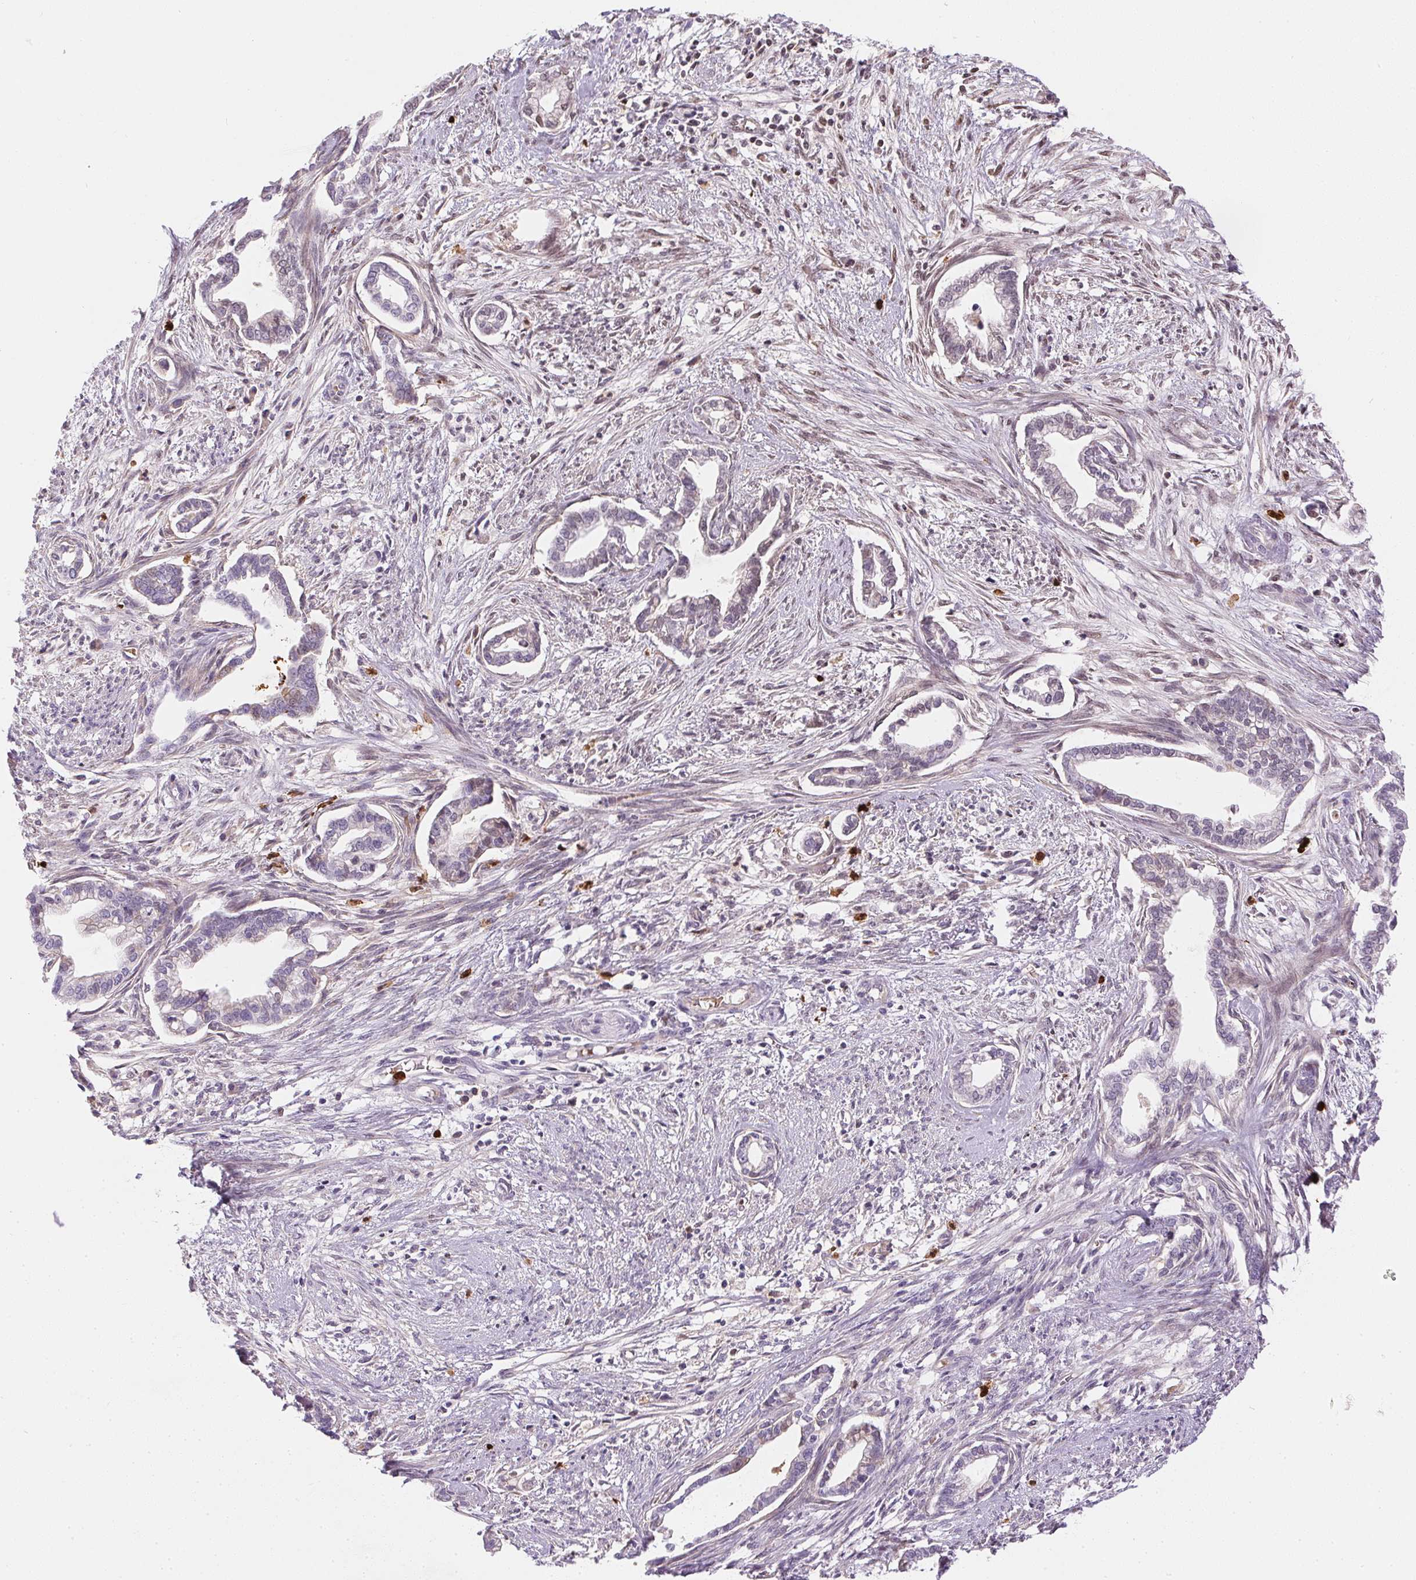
{"staining": {"intensity": "weak", "quantity": "25%-75%", "location": "nuclear"}, "tissue": "cervical cancer", "cell_type": "Tumor cells", "image_type": "cancer", "snomed": [{"axis": "morphology", "description": "Adenocarcinoma, NOS"}, {"axis": "topography", "description": "Cervix"}], "caption": "Immunohistochemical staining of human cervical cancer reveals low levels of weak nuclear protein staining in approximately 25%-75% of tumor cells.", "gene": "ORM1", "patient": {"sex": "female", "age": 62}}